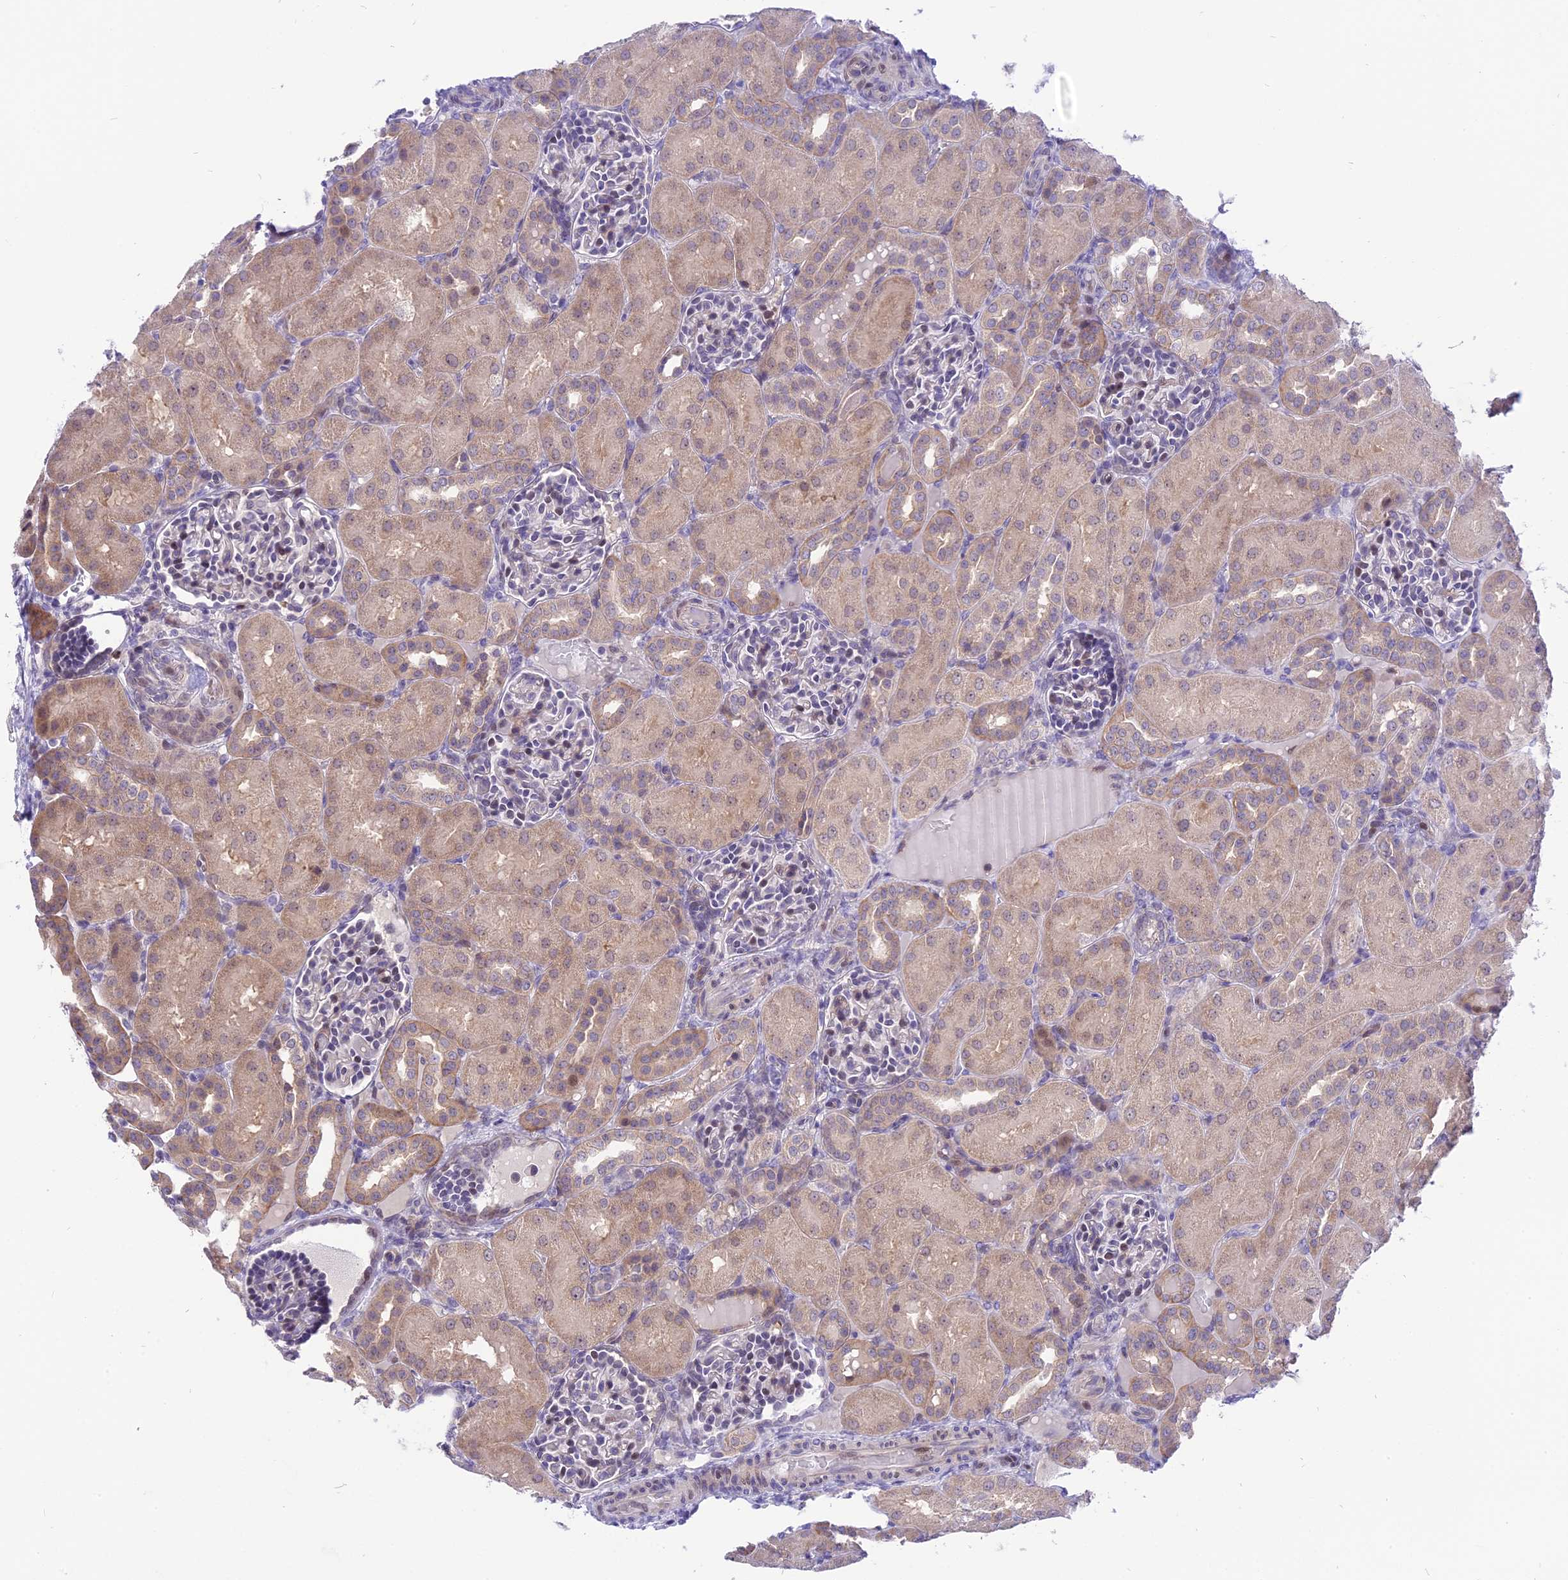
{"staining": {"intensity": "weak", "quantity": "25%-75%", "location": "nuclear"}, "tissue": "kidney", "cell_type": "Cells in glomeruli", "image_type": "normal", "snomed": [{"axis": "morphology", "description": "Normal tissue, NOS"}, {"axis": "topography", "description": "Kidney"}], "caption": "An immunohistochemistry photomicrograph of unremarkable tissue is shown. Protein staining in brown shows weak nuclear positivity in kidney within cells in glomeruli.", "gene": "ZNF837", "patient": {"sex": "male", "age": 1}}